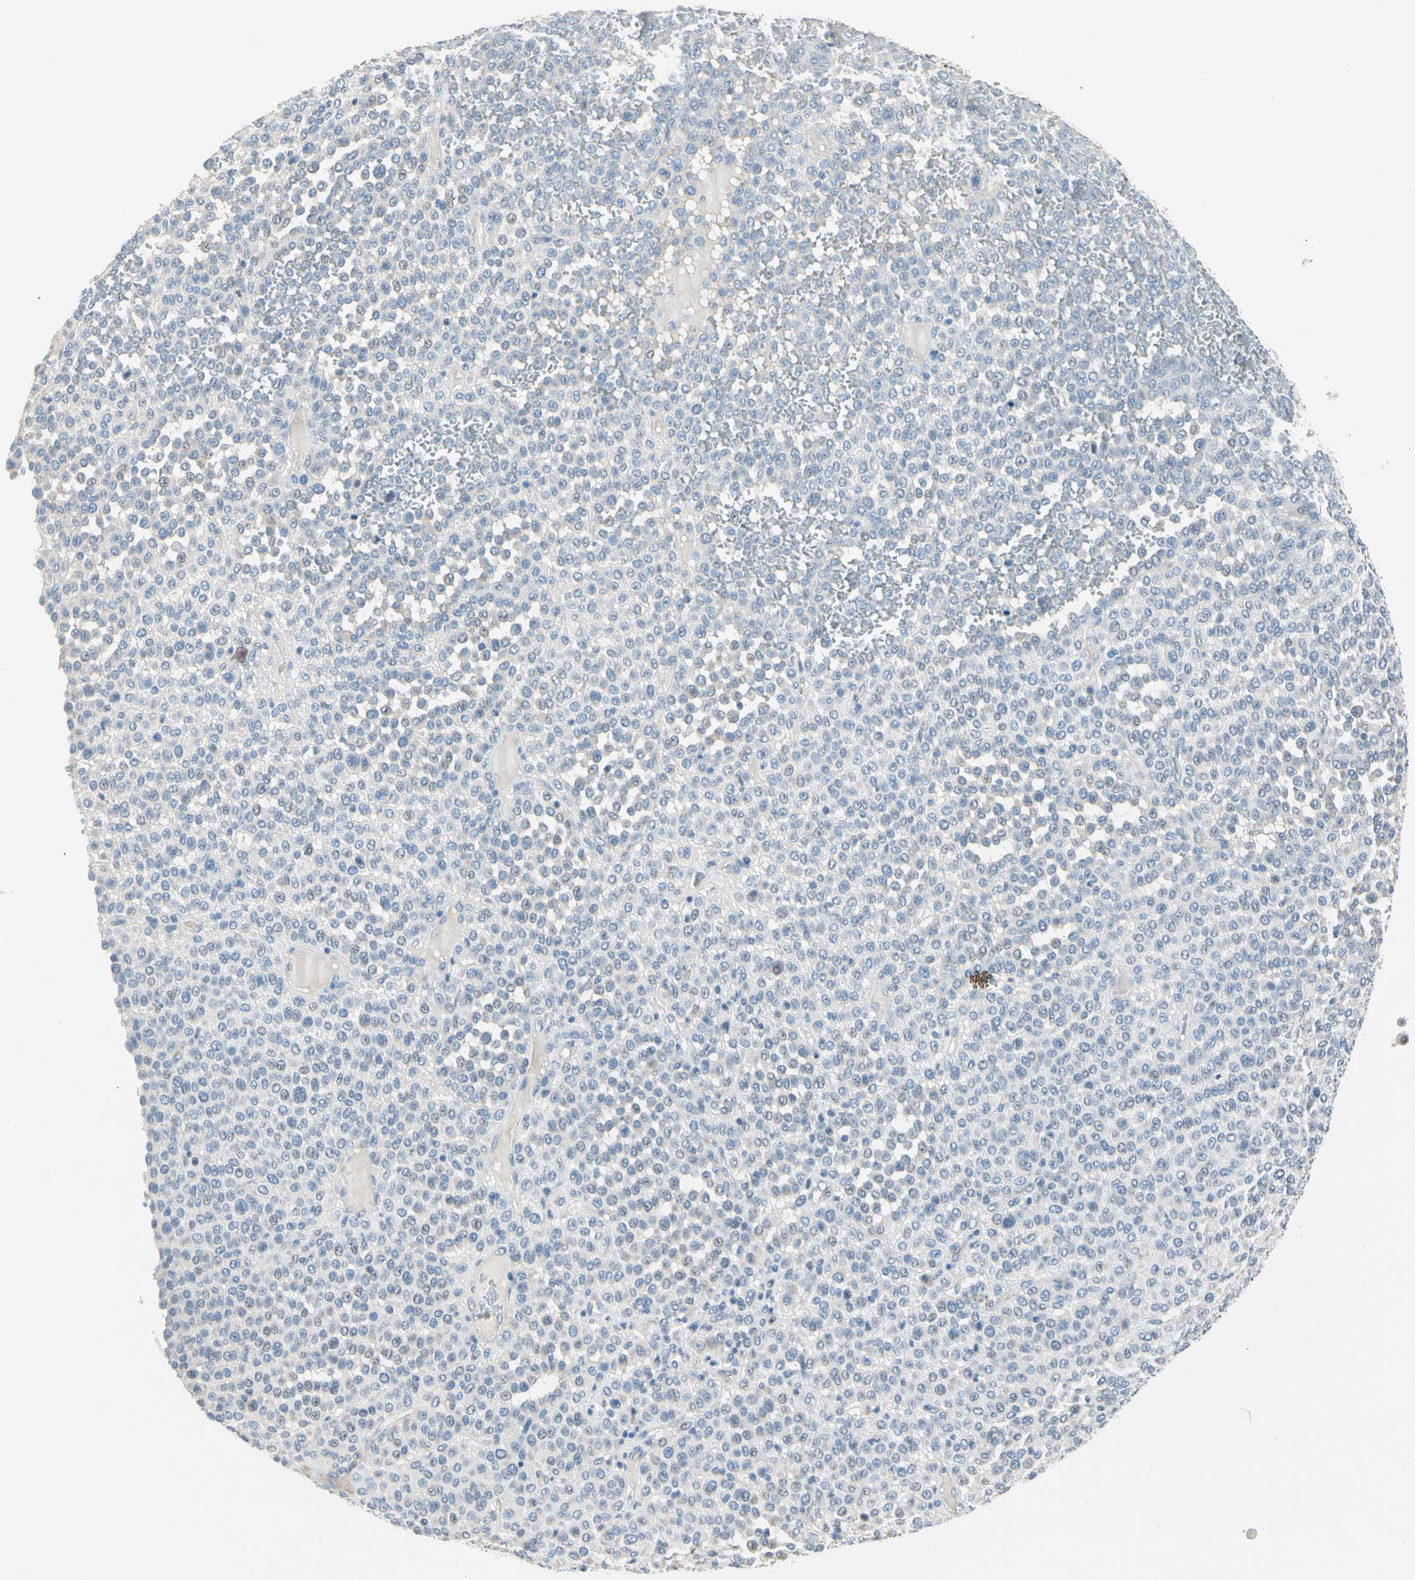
{"staining": {"intensity": "weak", "quantity": "<25%", "location": "cytoplasmic/membranous"}, "tissue": "melanoma", "cell_type": "Tumor cells", "image_type": "cancer", "snomed": [{"axis": "morphology", "description": "Malignant melanoma, Metastatic site"}, {"axis": "topography", "description": "Pancreas"}], "caption": "IHC of human malignant melanoma (metastatic site) shows no staining in tumor cells.", "gene": "STK40", "patient": {"sex": "female", "age": 30}}